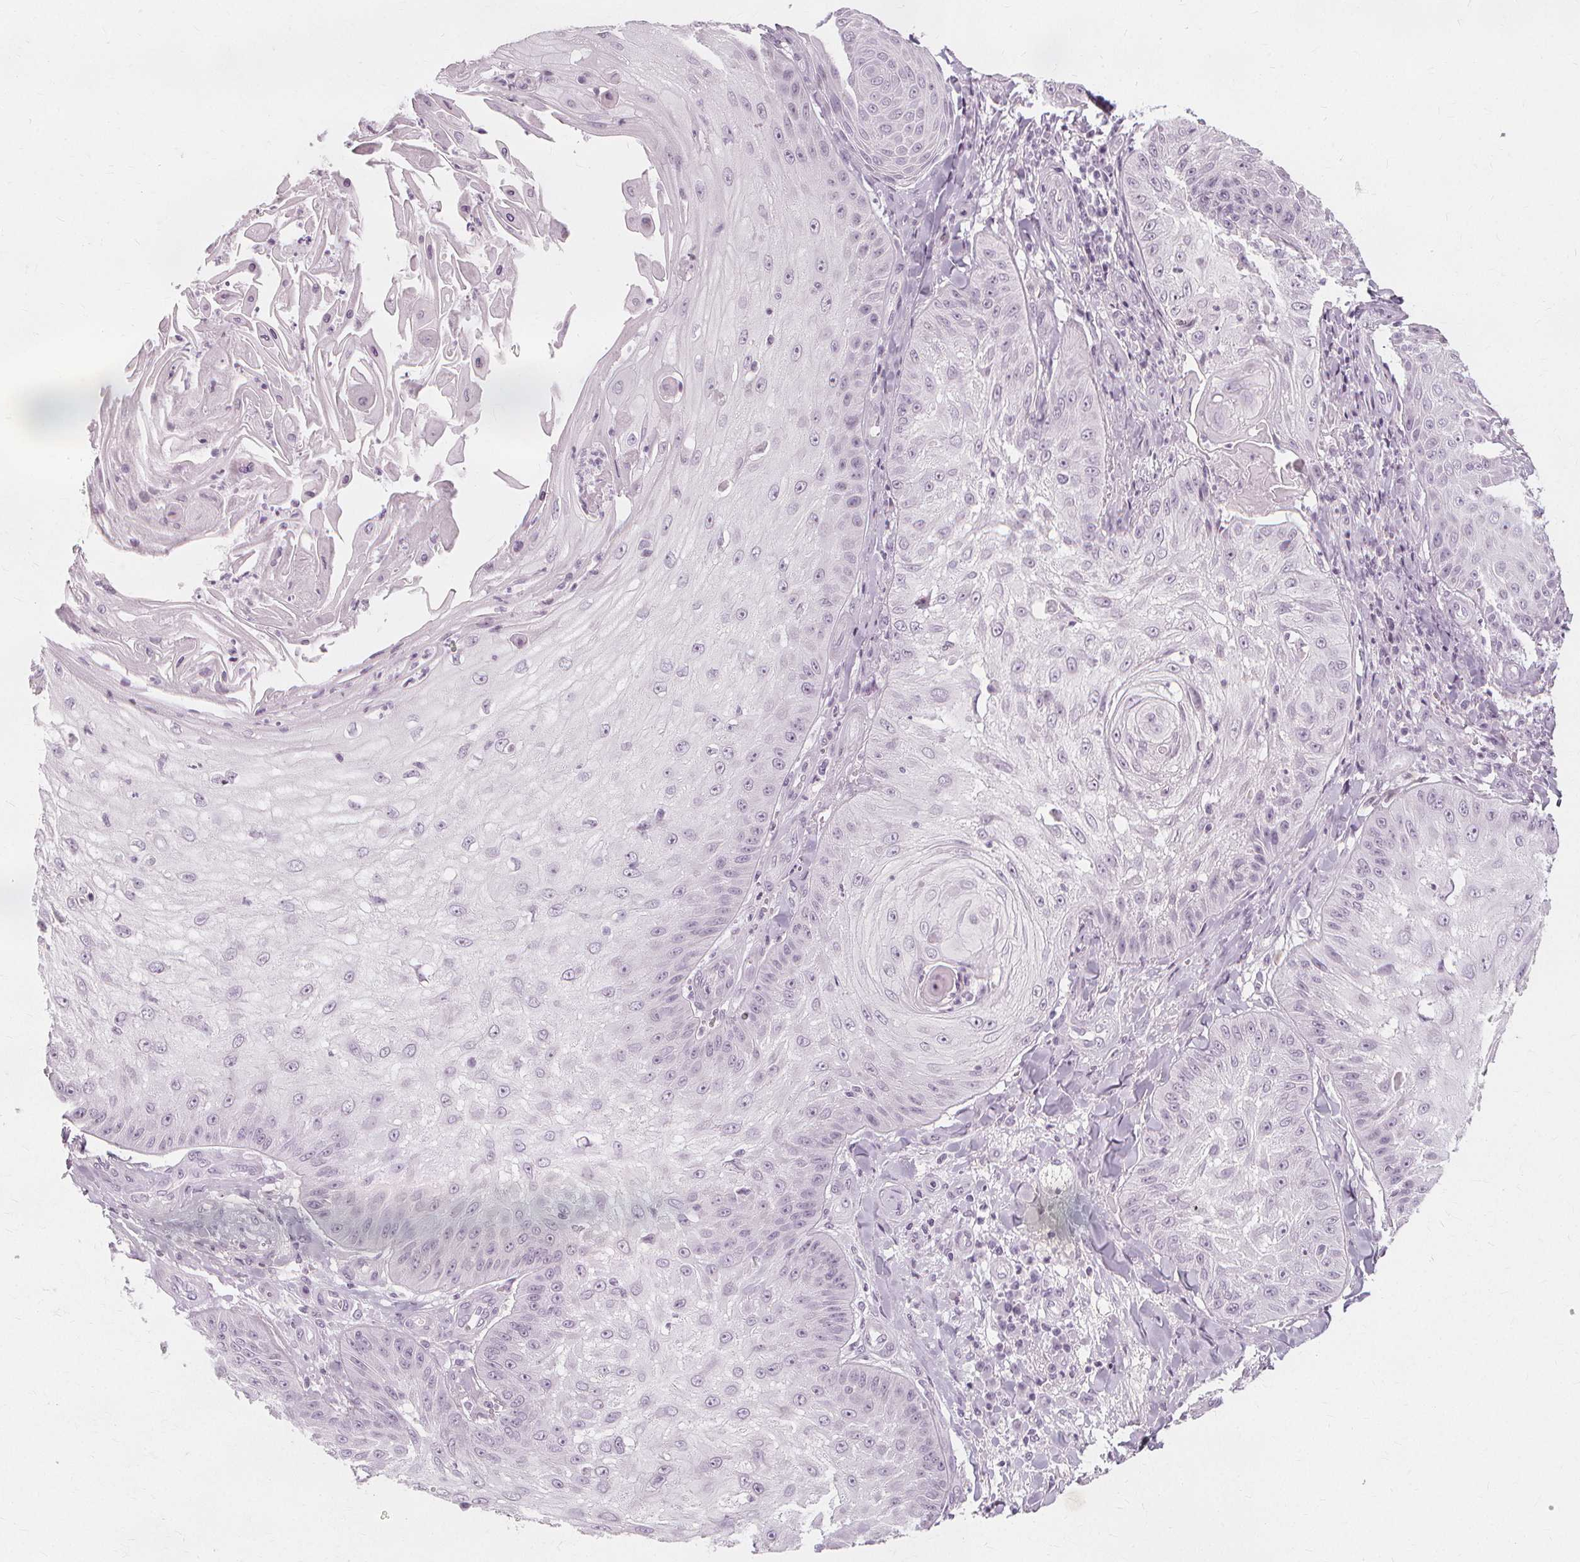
{"staining": {"intensity": "negative", "quantity": "none", "location": "none"}, "tissue": "skin cancer", "cell_type": "Tumor cells", "image_type": "cancer", "snomed": [{"axis": "morphology", "description": "Squamous cell carcinoma, NOS"}, {"axis": "topography", "description": "Skin"}], "caption": "Tumor cells are negative for protein expression in human skin cancer.", "gene": "NXPE1", "patient": {"sex": "male", "age": 70}}